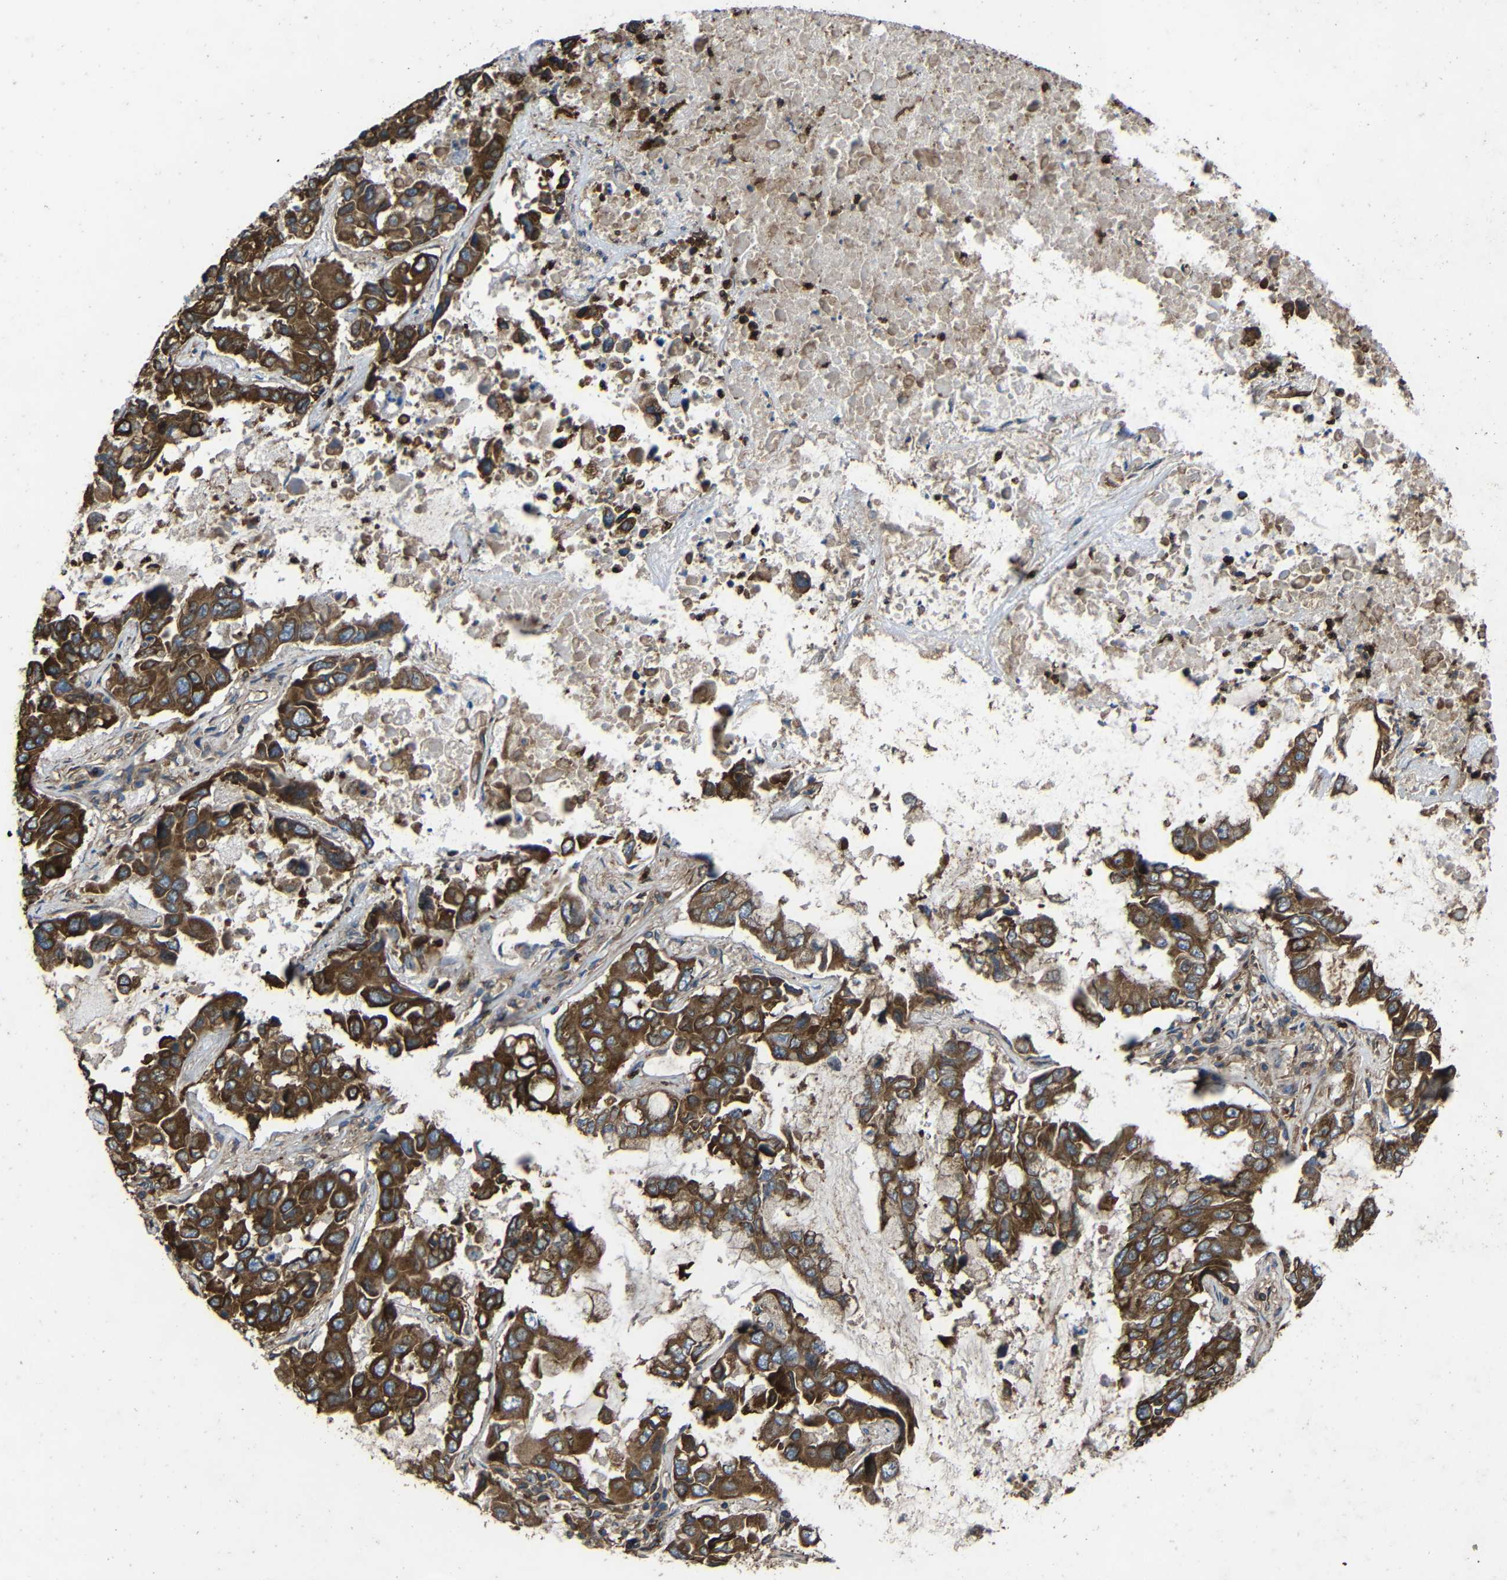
{"staining": {"intensity": "strong", "quantity": ">75%", "location": "cytoplasmic/membranous"}, "tissue": "lung cancer", "cell_type": "Tumor cells", "image_type": "cancer", "snomed": [{"axis": "morphology", "description": "Adenocarcinoma, NOS"}, {"axis": "topography", "description": "Lung"}], "caption": "Protein staining of lung cancer tissue displays strong cytoplasmic/membranous staining in approximately >75% of tumor cells.", "gene": "TREM2", "patient": {"sex": "male", "age": 64}}